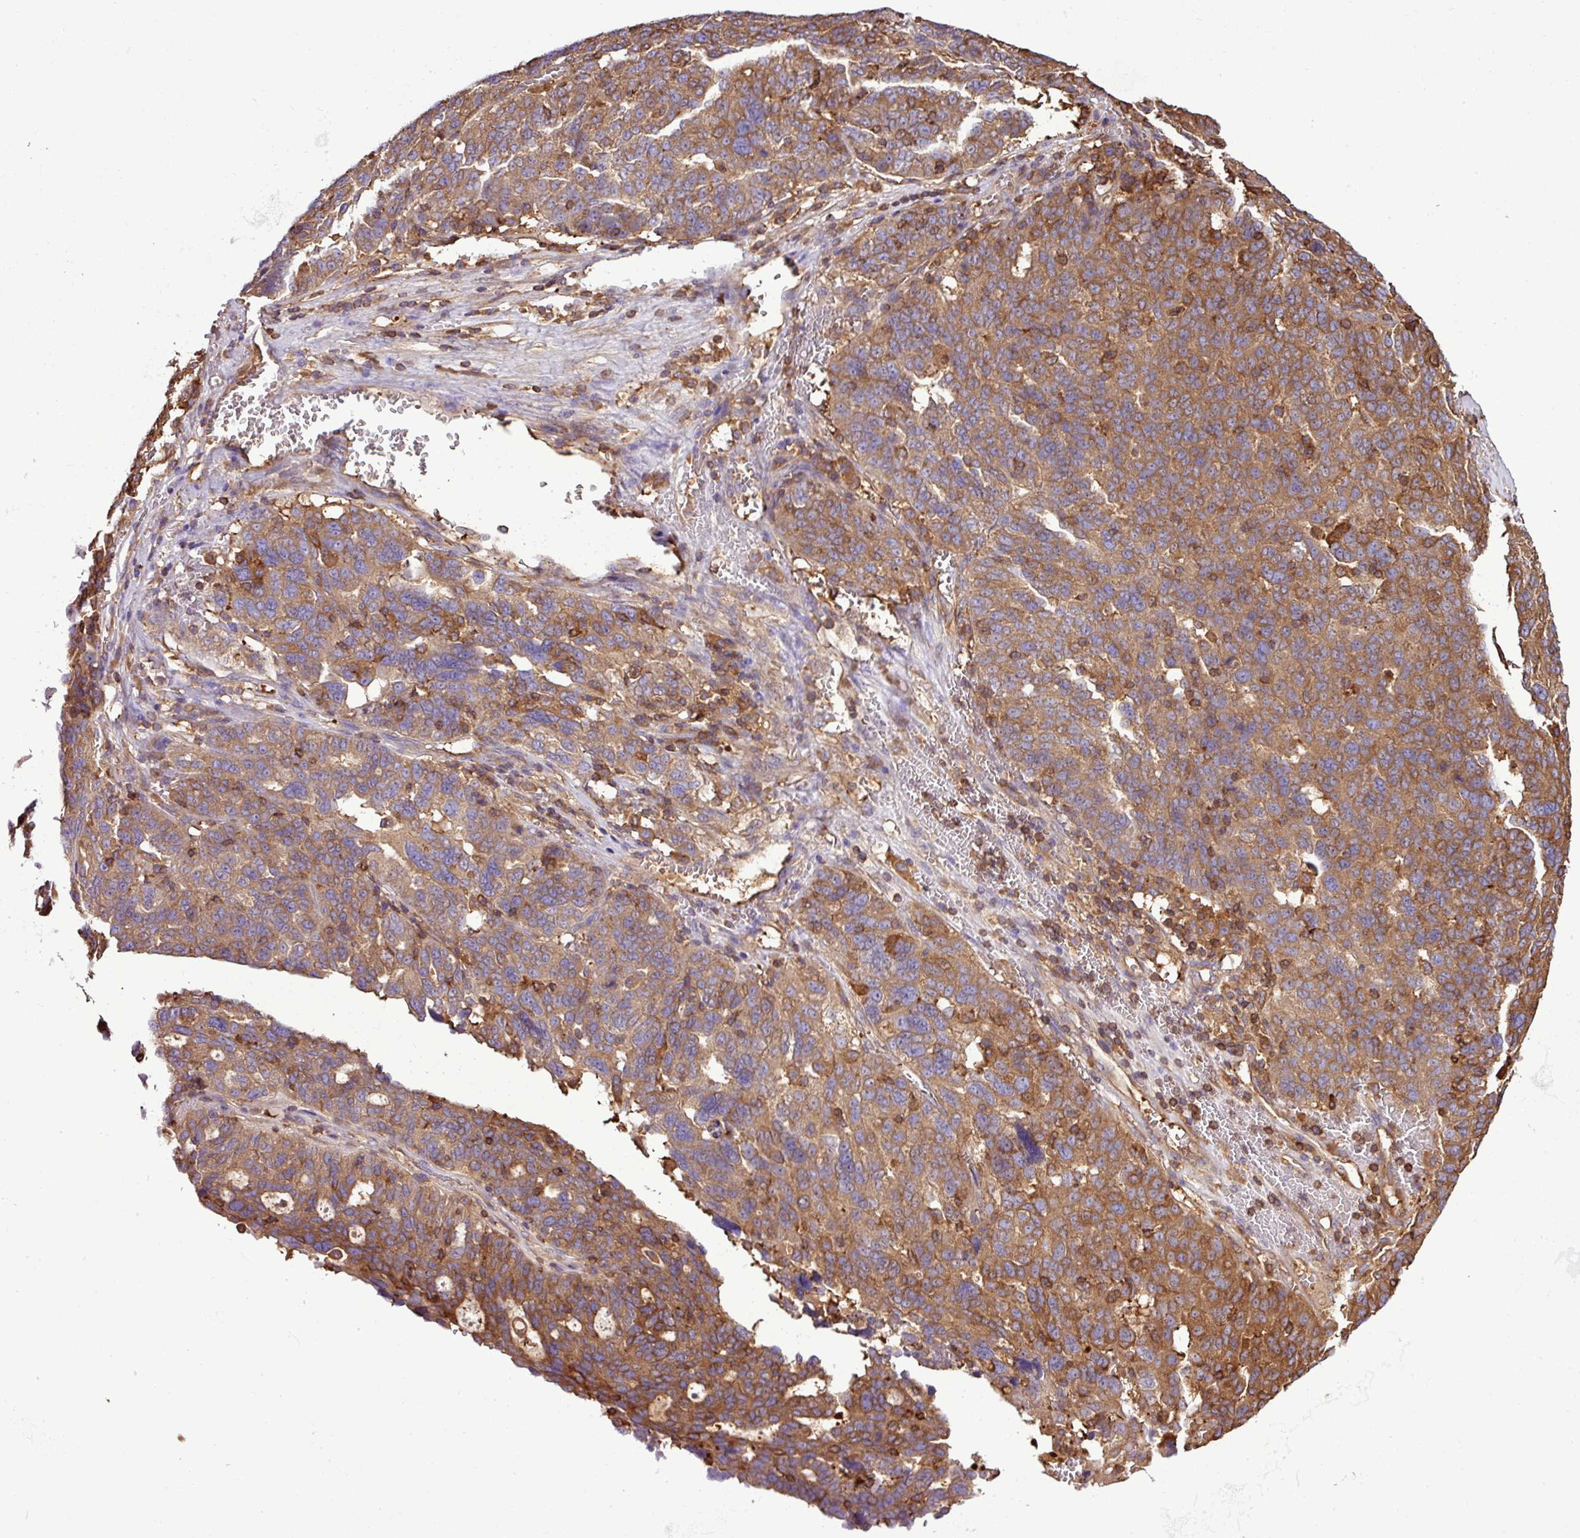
{"staining": {"intensity": "moderate", "quantity": ">75%", "location": "cytoplasmic/membranous"}, "tissue": "ovarian cancer", "cell_type": "Tumor cells", "image_type": "cancer", "snomed": [{"axis": "morphology", "description": "Cystadenocarcinoma, serous, NOS"}, {"axis": "topography", "description": "Ovary"}], "caption": "Protein staining reveals moderate cytoplasmic/membranous staining in approximately >75% of tumor cells in ovarian serous cystadenocarcinoma. Immunohistochemistry stains the protein in brown and the nuclei are stained blue.", "gene": "PGAP6", "patient": {"sex": "female", "age": 59}}